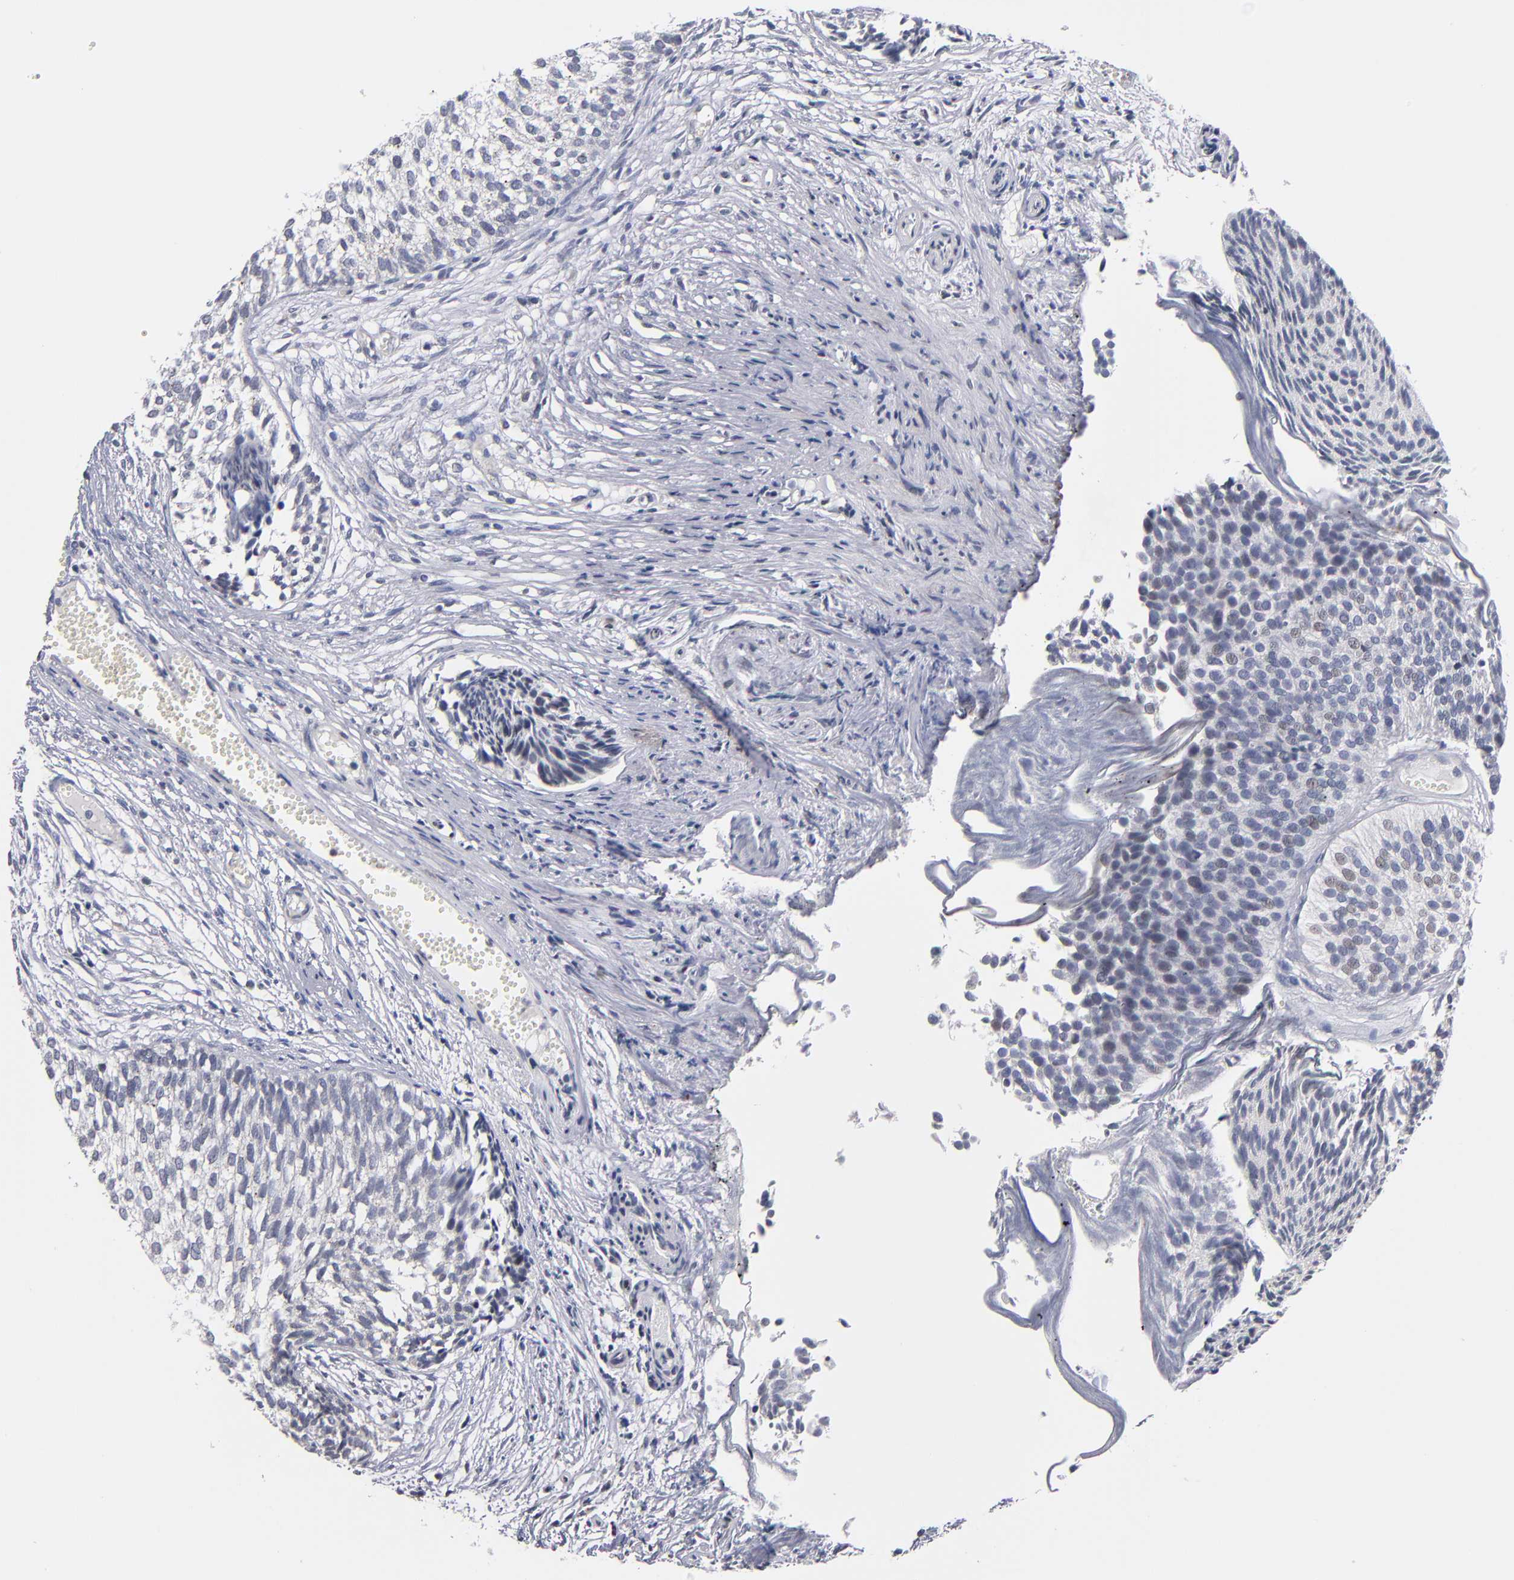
{"staining": {"intensity": "weak", "quantity": "<25%", "location": "nuclear"}, "tissue": "urothelial cancer", "cell_type": "Tumor cells", "image_type": "cancer", "snomed": [{"axis": "morphology", "description": "Urothelial carcinoma, Low grade"}, {"axis": "topography", "description": "Urinary bladder"}], "caption": "This is an IHC histopathology image of human urothelial cancer. There is no expression in tumor cells.", "gene": "ODF2", "patient": {"sex": "male", "age": 84}}